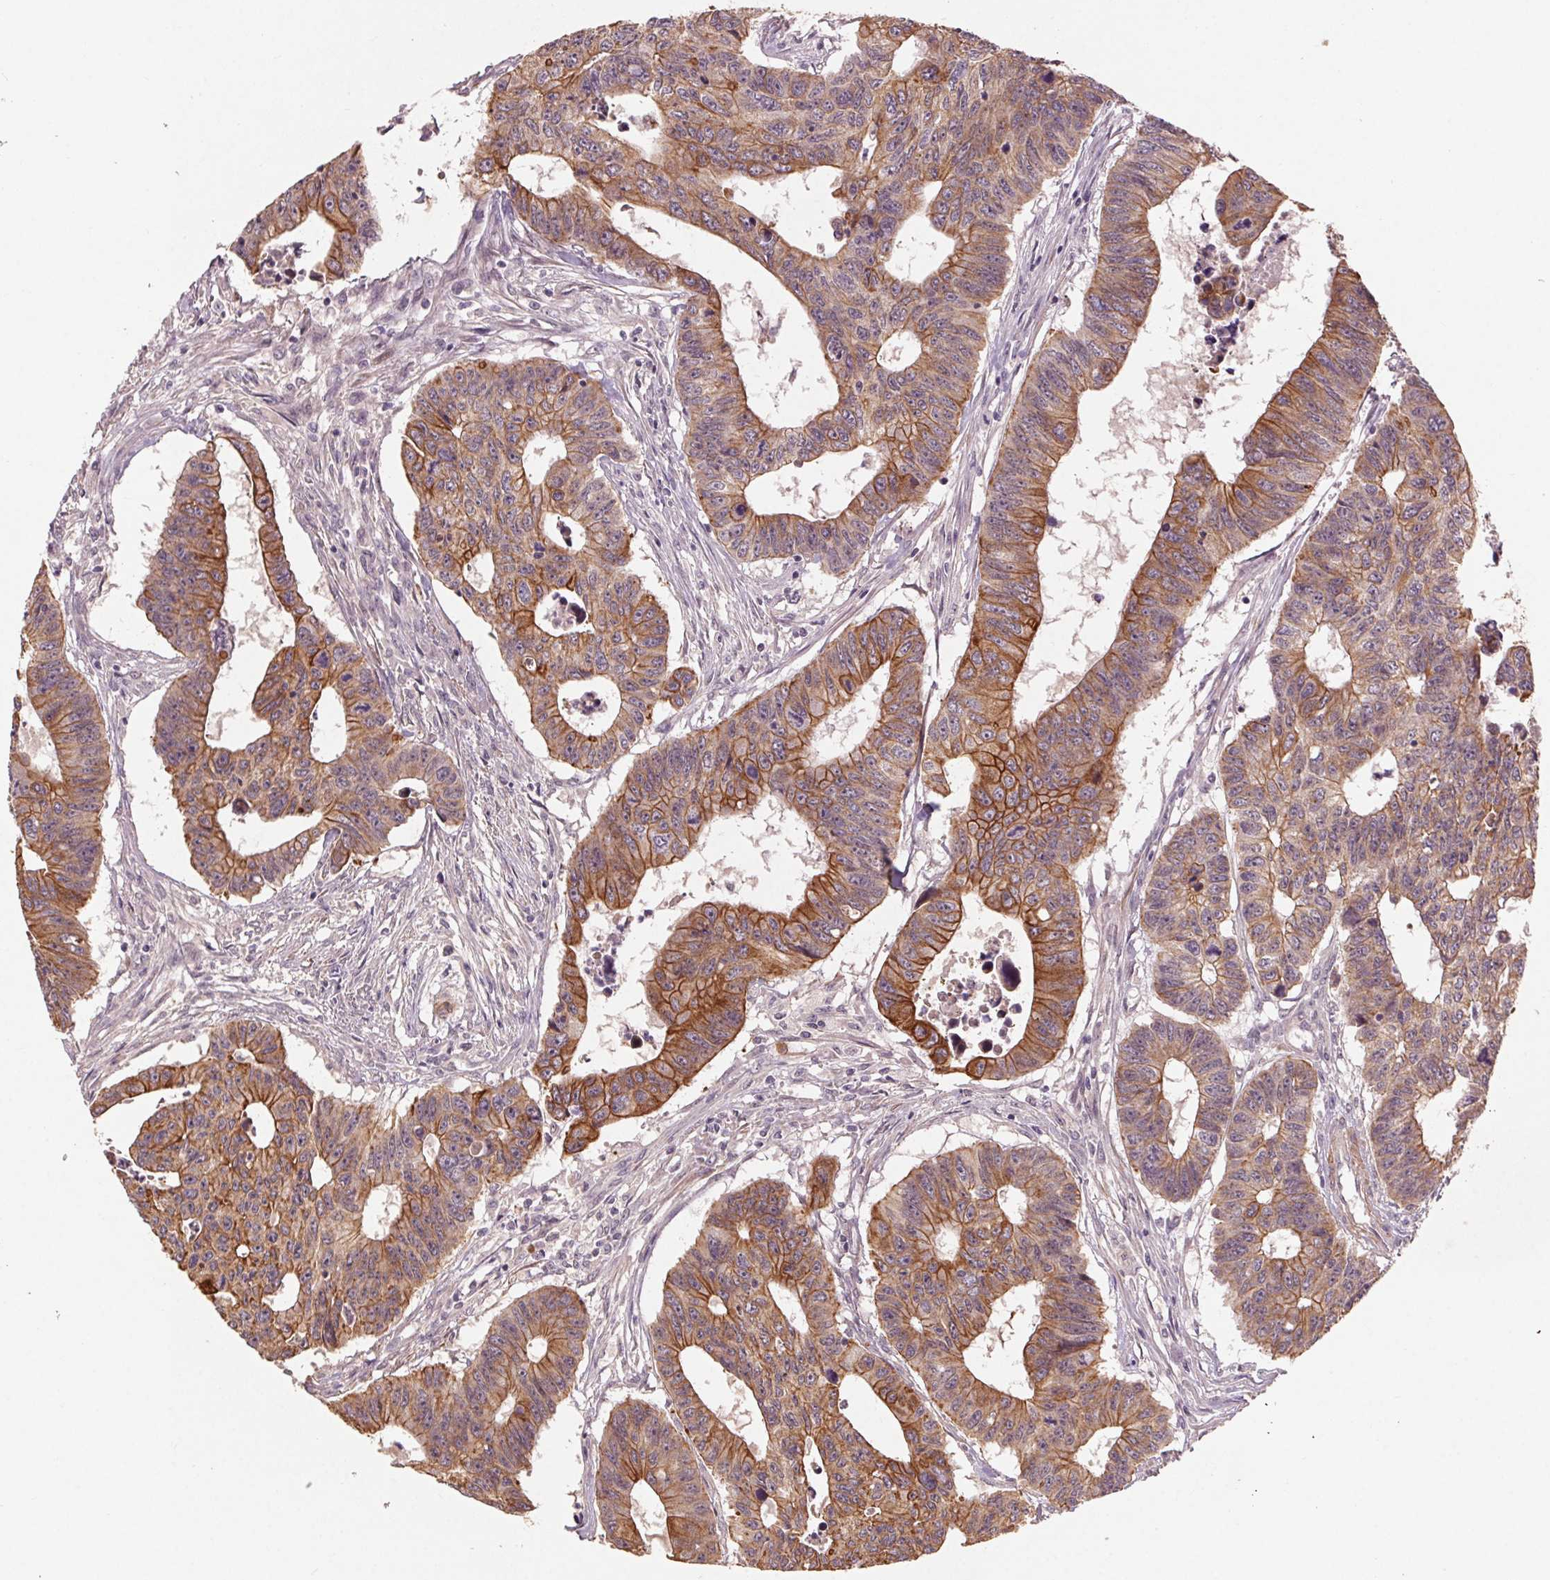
{"staining": {"intensity": "moderate", "quantity": ">75%", "location": "cytoplasmic/membranous"}, "tissue": "colorectal cancer", "cell_type": "Tumor cells", "image_type": "cancer", "snomed": [{"axis": "morphology", "description": "Adenocarcinoma, NOS"}, {"axis": "topography", "description": "Rectum"}], "caption": "A medium amount of moderate cytoplasmic/membranous expression is appreciated in approximately >75% of tumor cells in colorectal cancer tissue.", "gene": "SMLR1", "patient": {"sex": "female", "age": 85}}